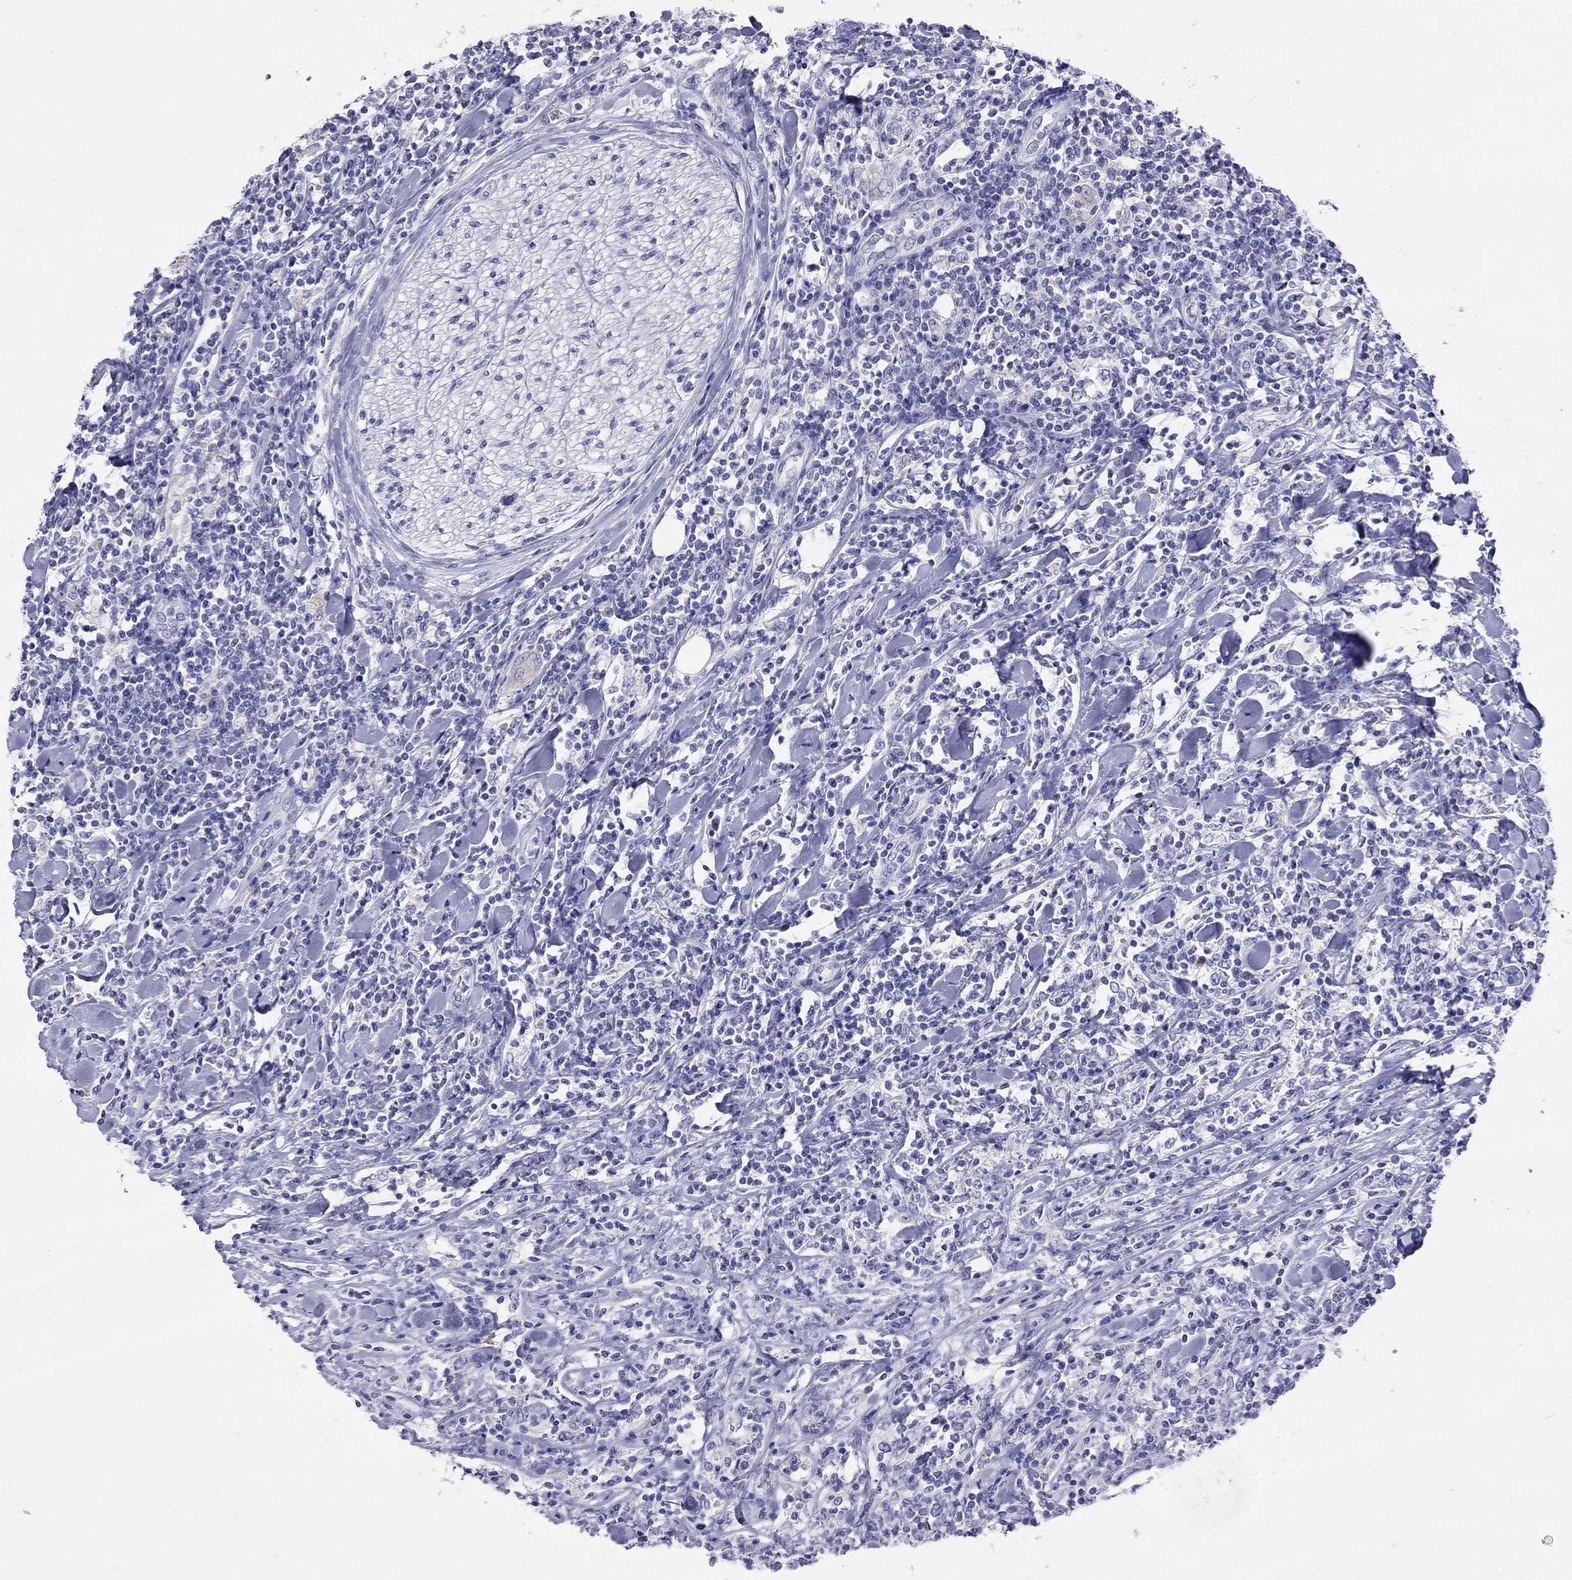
{"staining": {"intensity": "negative", "quantity": "none", "location": "none"}, "tissue": "lymphoma", "cell_type": "Tumor cells", "image_type": "cancer", "snomed": [{"axis": "morphology", "description": "Malignant lymphoma, non-Hodgkin's type, High grade"}, {"axis": "topography", "description": "Lymph node"}], "caption": "An image of lymphoma stained for a protein shows no brown staining in tumor cells.", "gene": "COL9A1", "patient": {"sex": "female", "age": 84}}